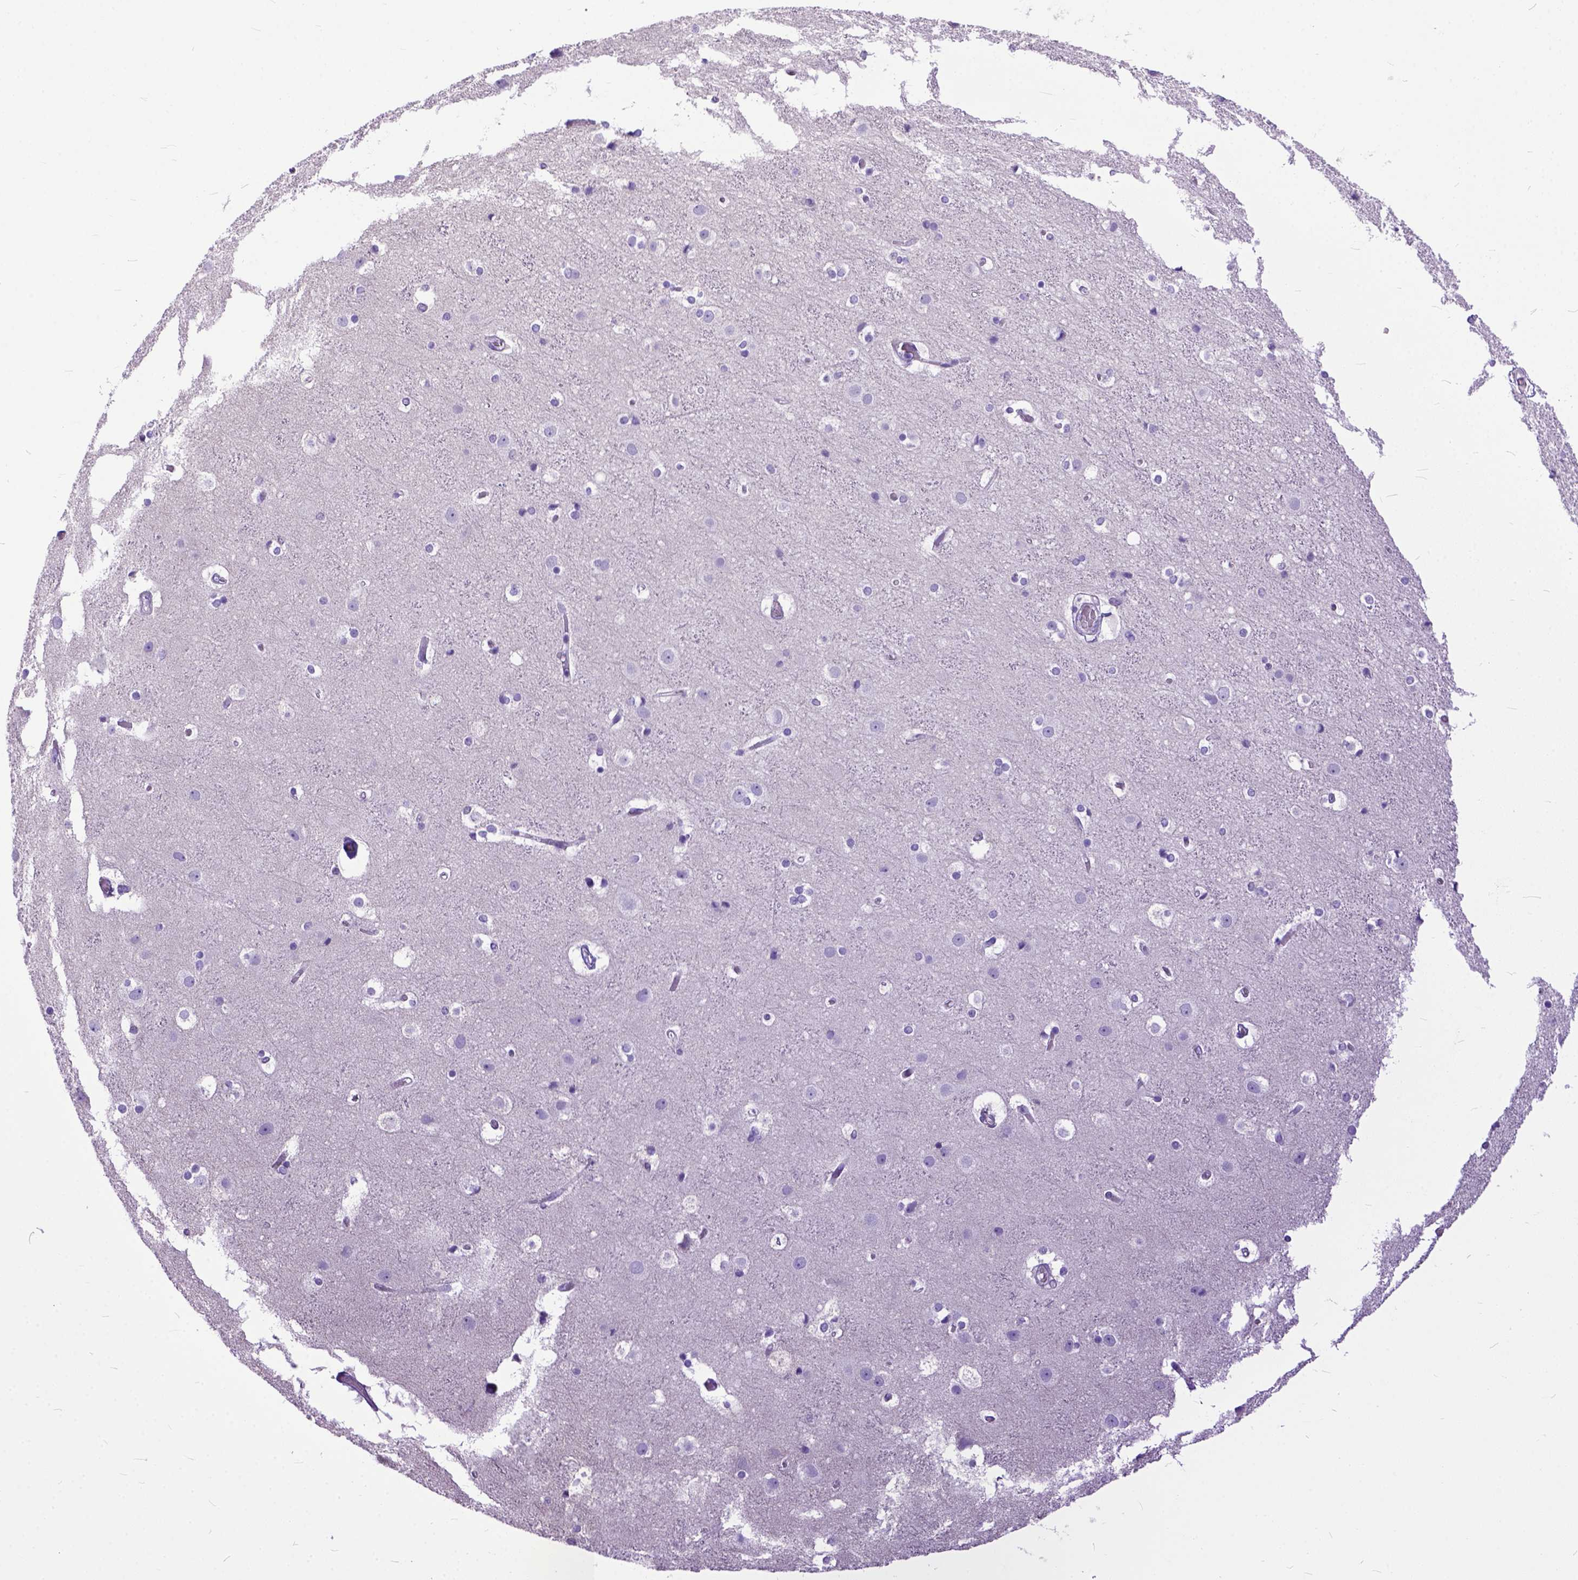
{"staining": {"intensity": "negative", "quantity": "none", "location": "none"}, "tissue": "cerebral cortex", "cell_type": "Endothelial cells", "image_type": "normal", "snomed": [{"axis": "morphology", "description": "Normal tissue, NOS"}, {"axis": "topography", "description": "Cerebral cortex"}], "caption": "DAB immunohistochemical staining of unremarkable human cerebral cortex demonstrates no significant staining in endothelial cells.", "gene": "CRB1", "patient": {"sex": "female", "age": 52}}